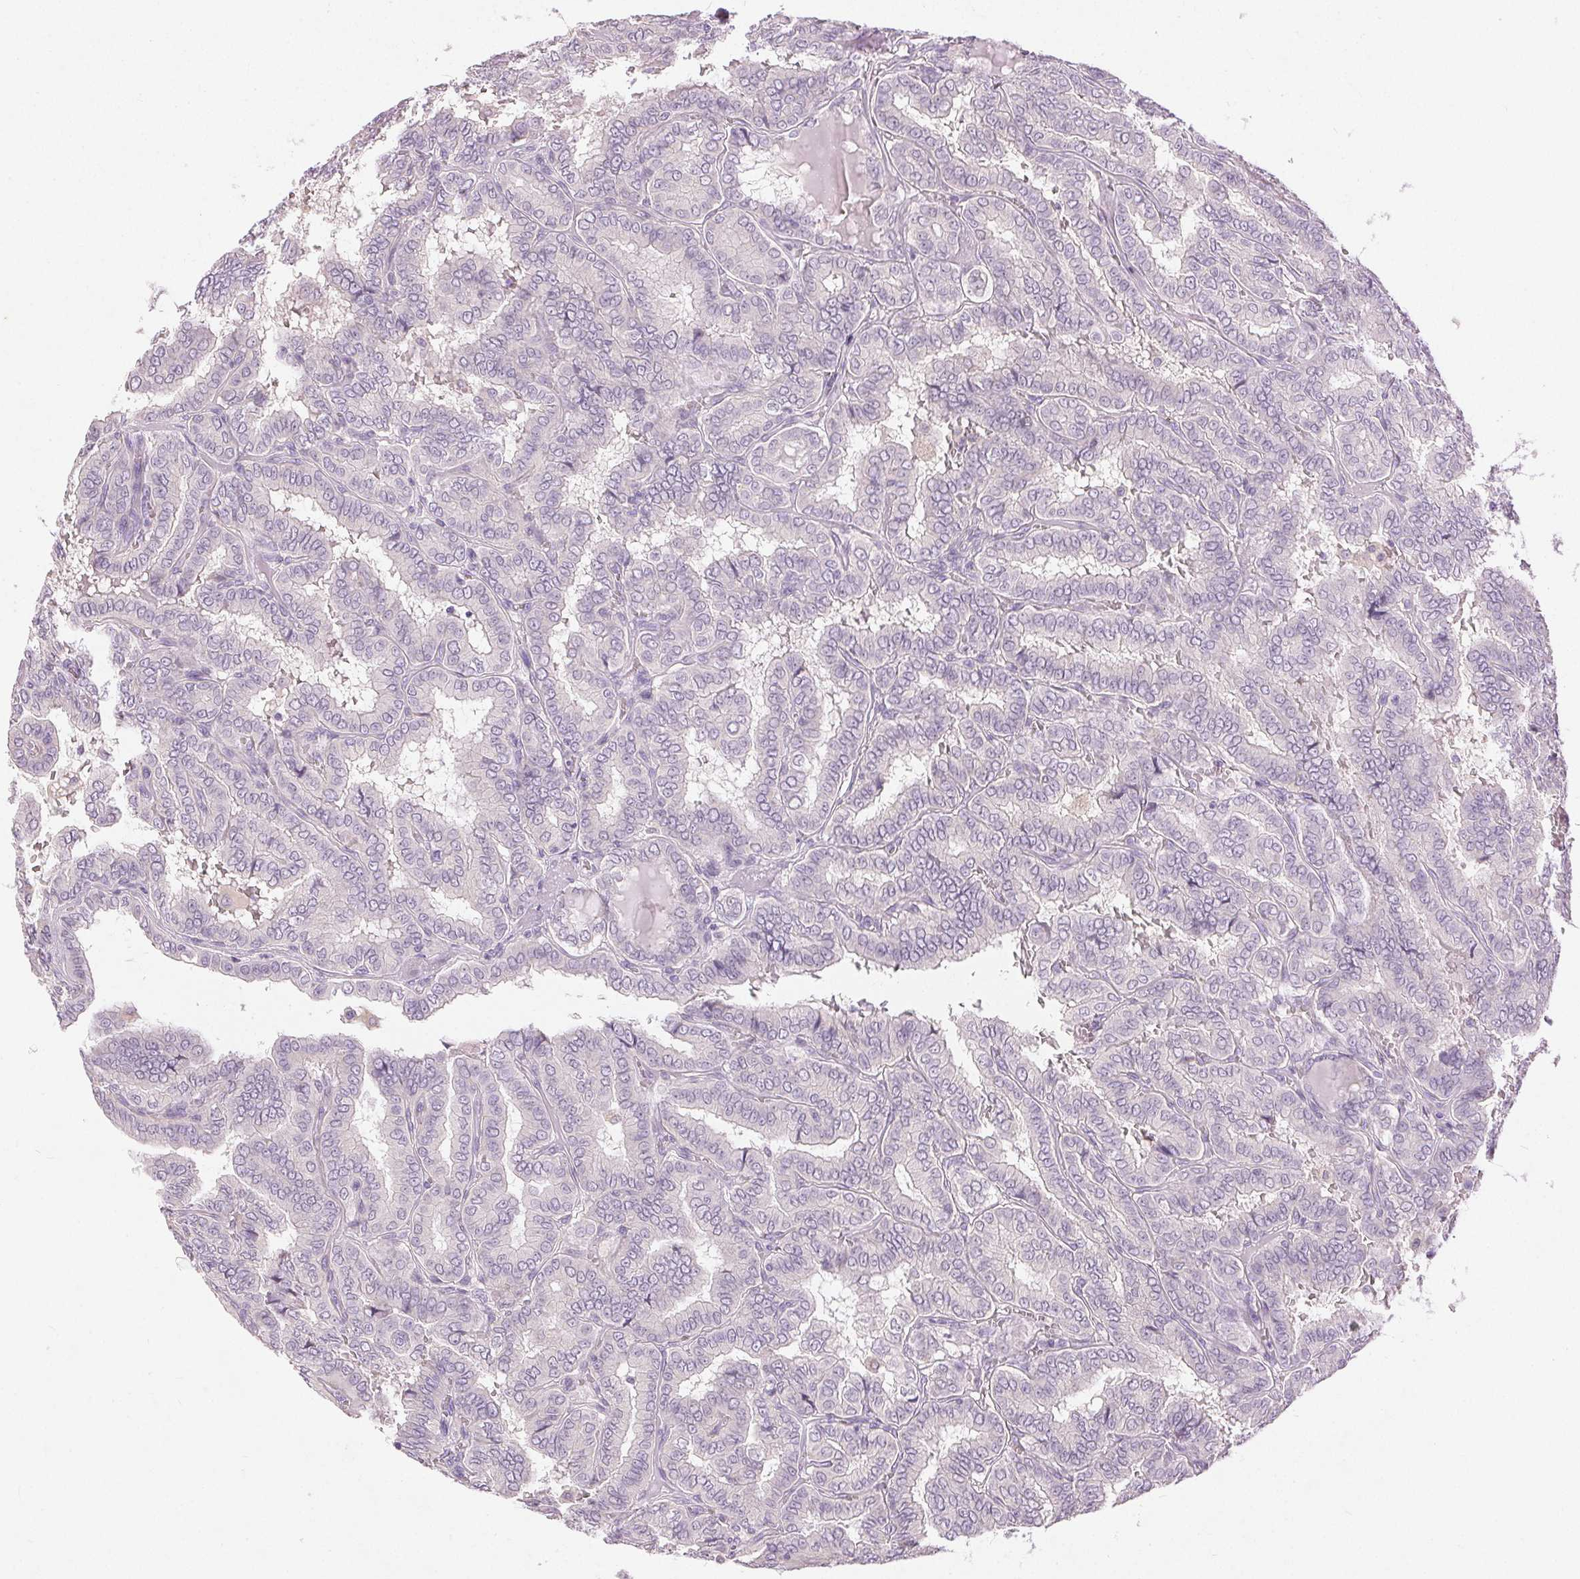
{"staining": {"intensity": "negative", "quantity": "none", "location": "none"}, "tissue": "thyroid cancer", "cell_type": "Tumor cells", "image_type": "cancer", "snomed": [{"axis": "morphology", "description": "Papillary adenocarcinoma, NOS"}, {"axis": "topography", "description": "Thyroid gland"}], "caption": "Image shows no significant protein positivity in tumor cells of papillary adenocarcinoma (thyroid).", "gene": "DSG3", "patient": {"sex": "female", "age": 46}}